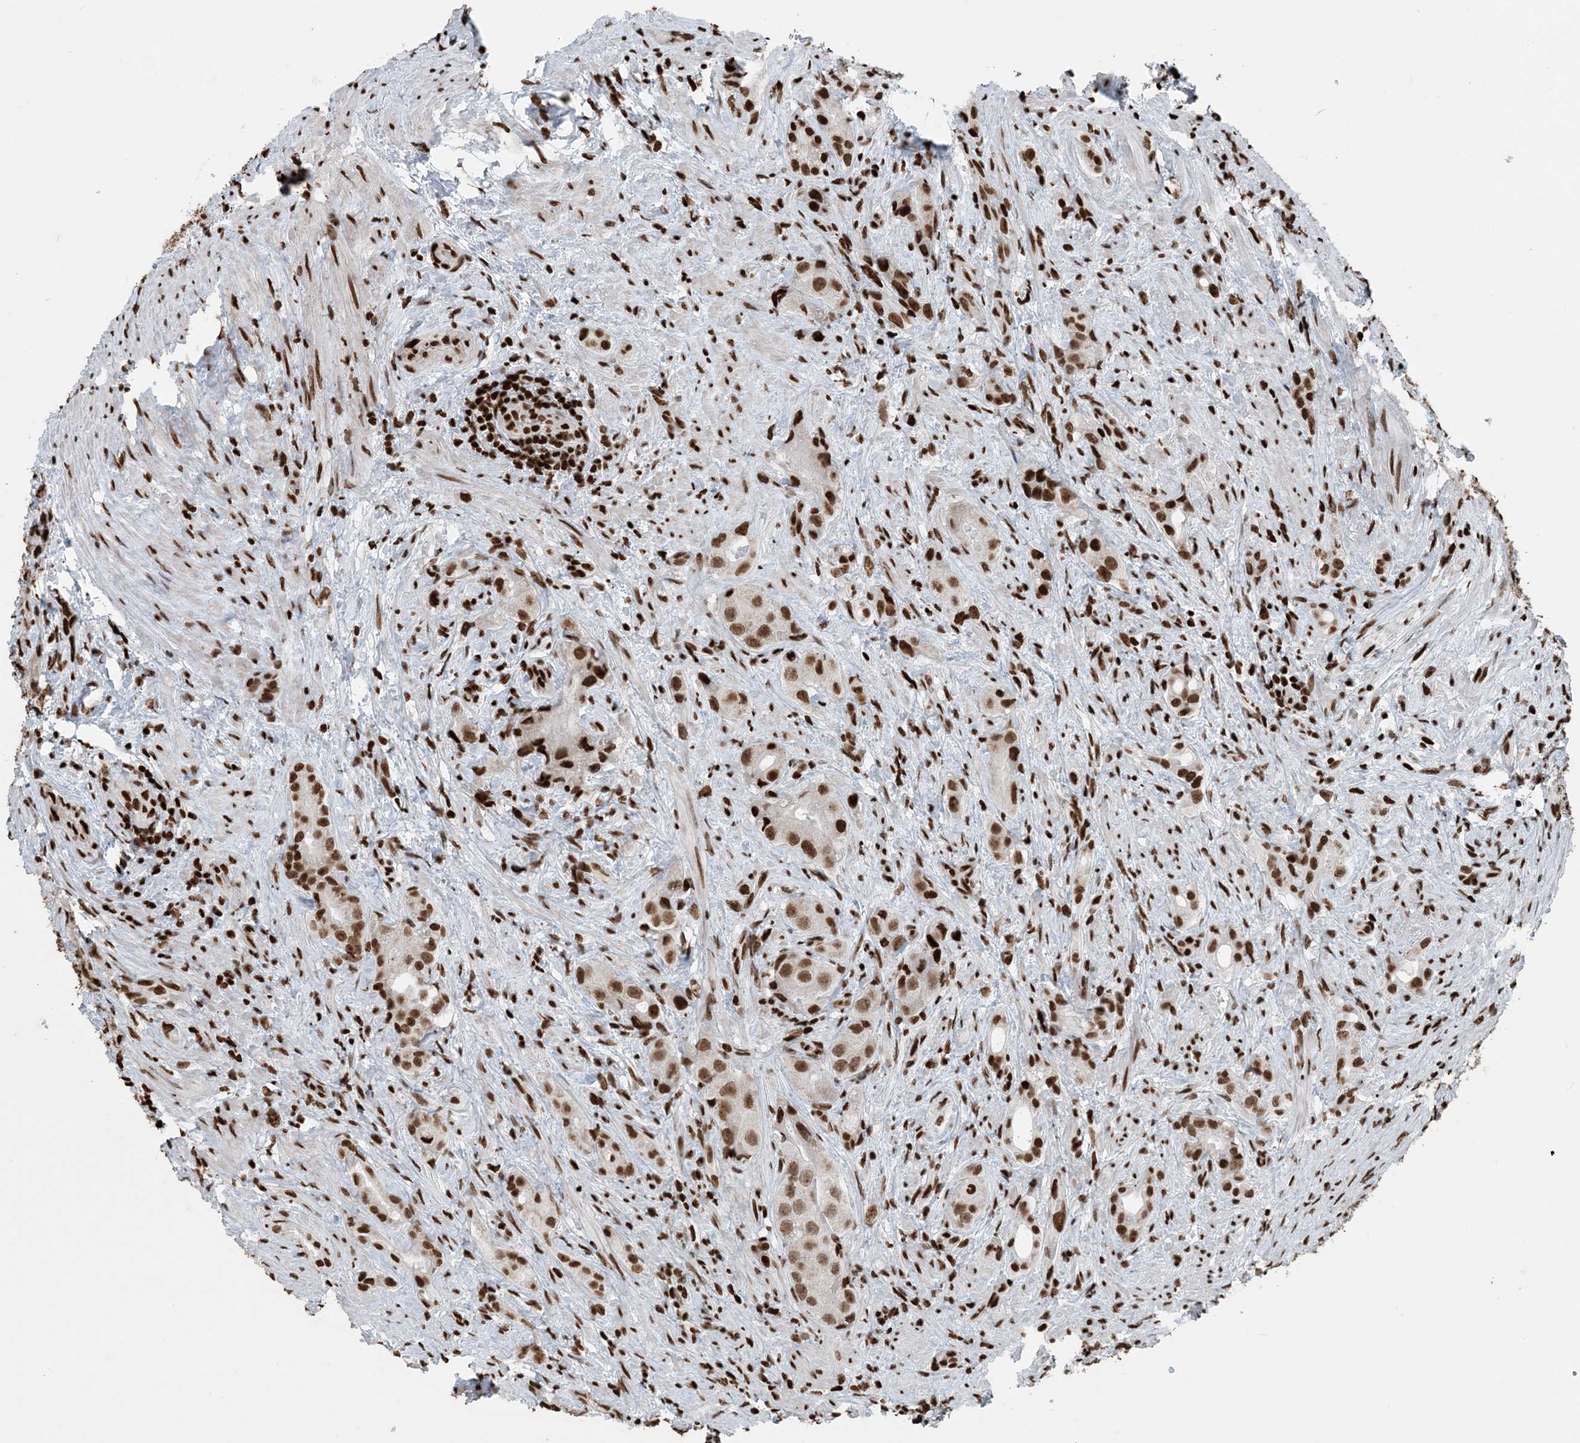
{"staining": {"intensity": "moderate", "quantity": ">75%", "location": "nuclear"}, "tissue": "prostate cancer", "cell_type": "Tumor cells", "image_type": "cancer", "snomed": [{"axis": "morphology", "description": "Adenocarcinoma, Low grade"}, {"axis": "topography", "description": "Prostate"}], "caption": "Immunohistochemistry (IHC) of prostate low-grade adenocarcinoma demonstrates medium levels of moderate nuclear staining in about >75% of tumor cells.", "gene": "H3-3B", "patient": {"sex": "male", "age": 71}}